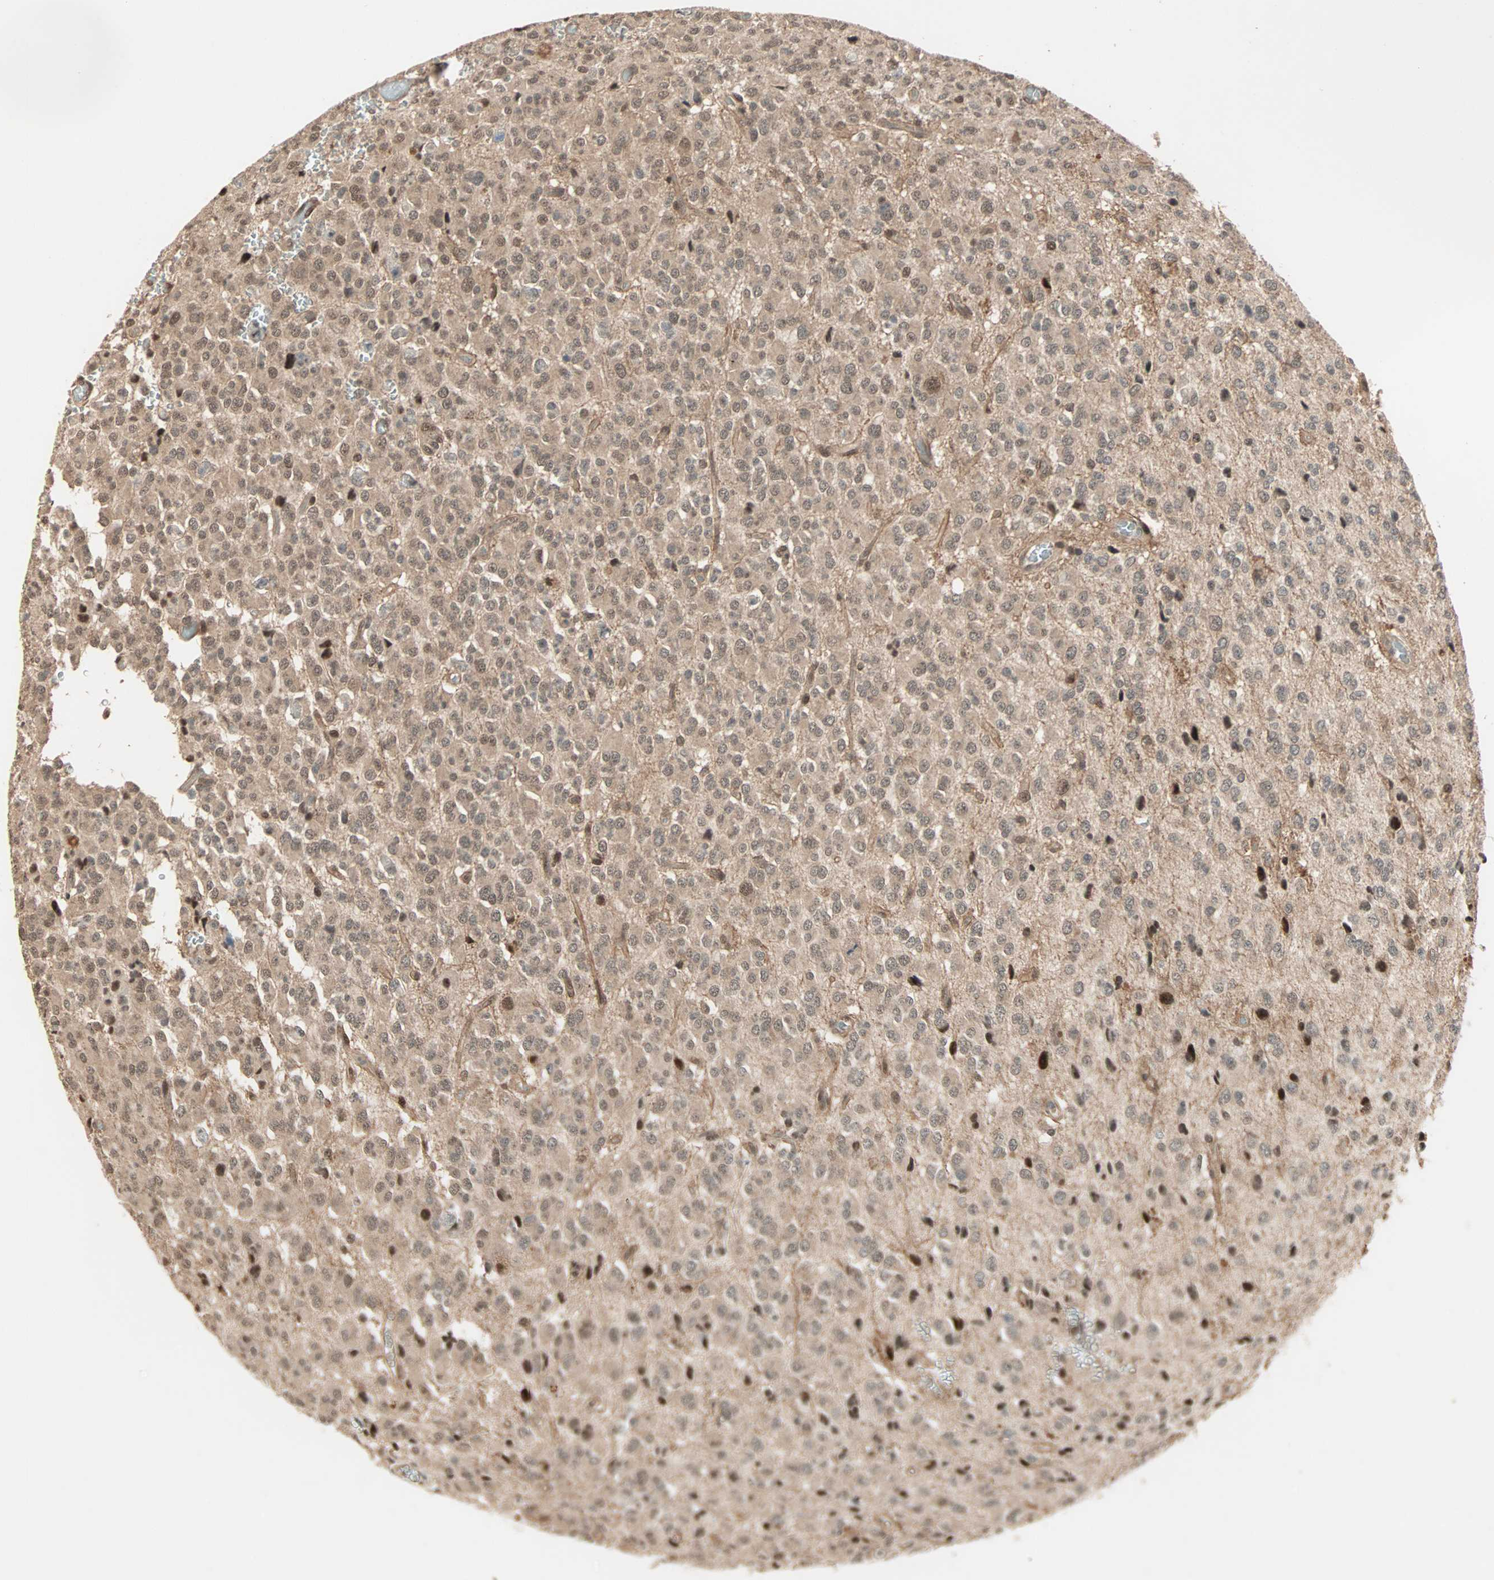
{"staining": {"intensity": "negative", "quantity": "none", "location": "none"}, "tissue": "glioma", "cell_type": "Tumor cells", "image_type": "cancer", "snomed": [{"axis": "morphology", "description": "Glioma, malignant, High grade"}, {"axis": "topography", "description": "pancreas cauda"}], "caption": "The immunohistochemistry image has no significant positivity in tumor cells of glioma tissue. (DAB immunohistochemistry (IHC) visualized using brightfield microscopy, high magnification).", "gene": "ZNF701", "patient": {"sex": "male", "age": 60}}